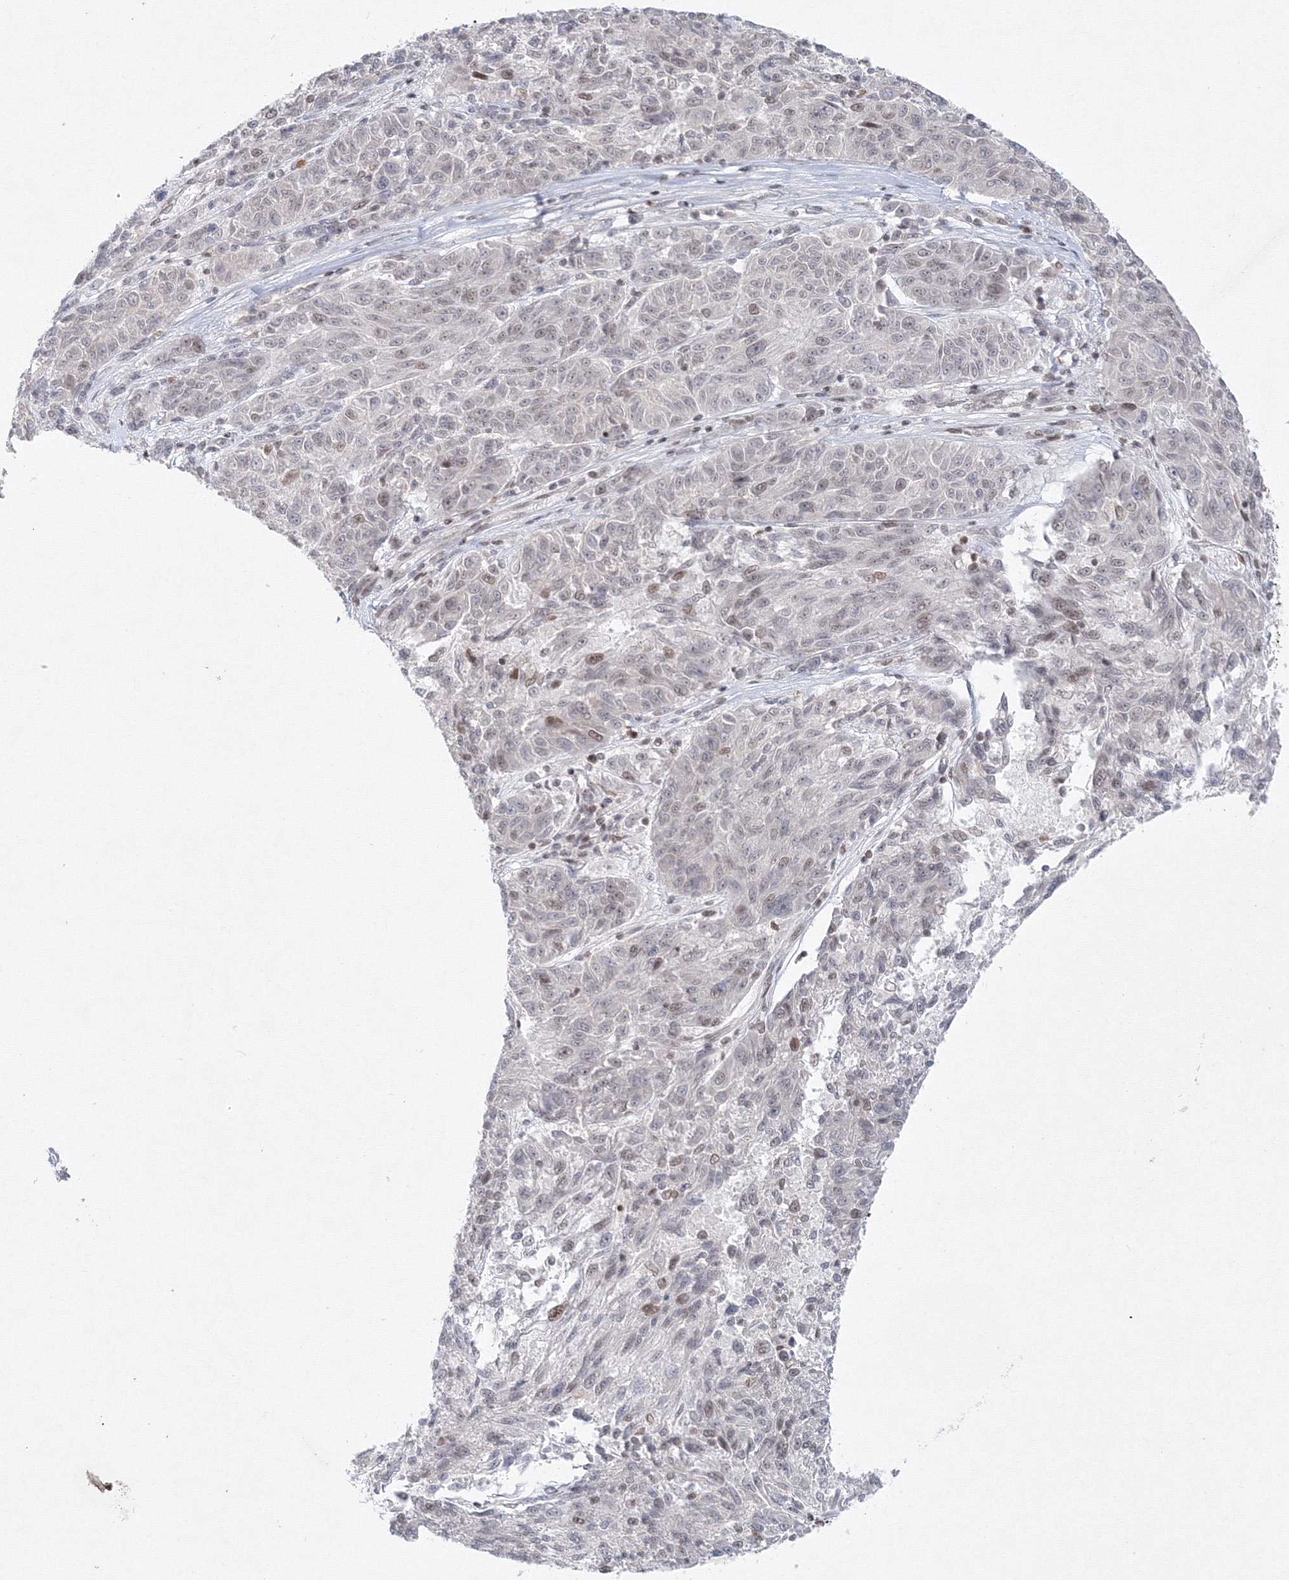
{"staining": {"intensity": "weak", "quantity": "<25%", "location": "nuclear"}, "tissue": "melanoma", "cell_type": "Tumor cells", "image_type": "cancer", "snomed": [{"axis": "morphology", "description": "Malignant melanoma, NOS"}, {"axis": "topography", "description": "Skin"}], "caption": "Human melanoma stained for a protein using immunohistochemistry reveals no staining in tumor cells.", "gene": "KIF4A", "patient": {"sex": "male", "age": 53}}